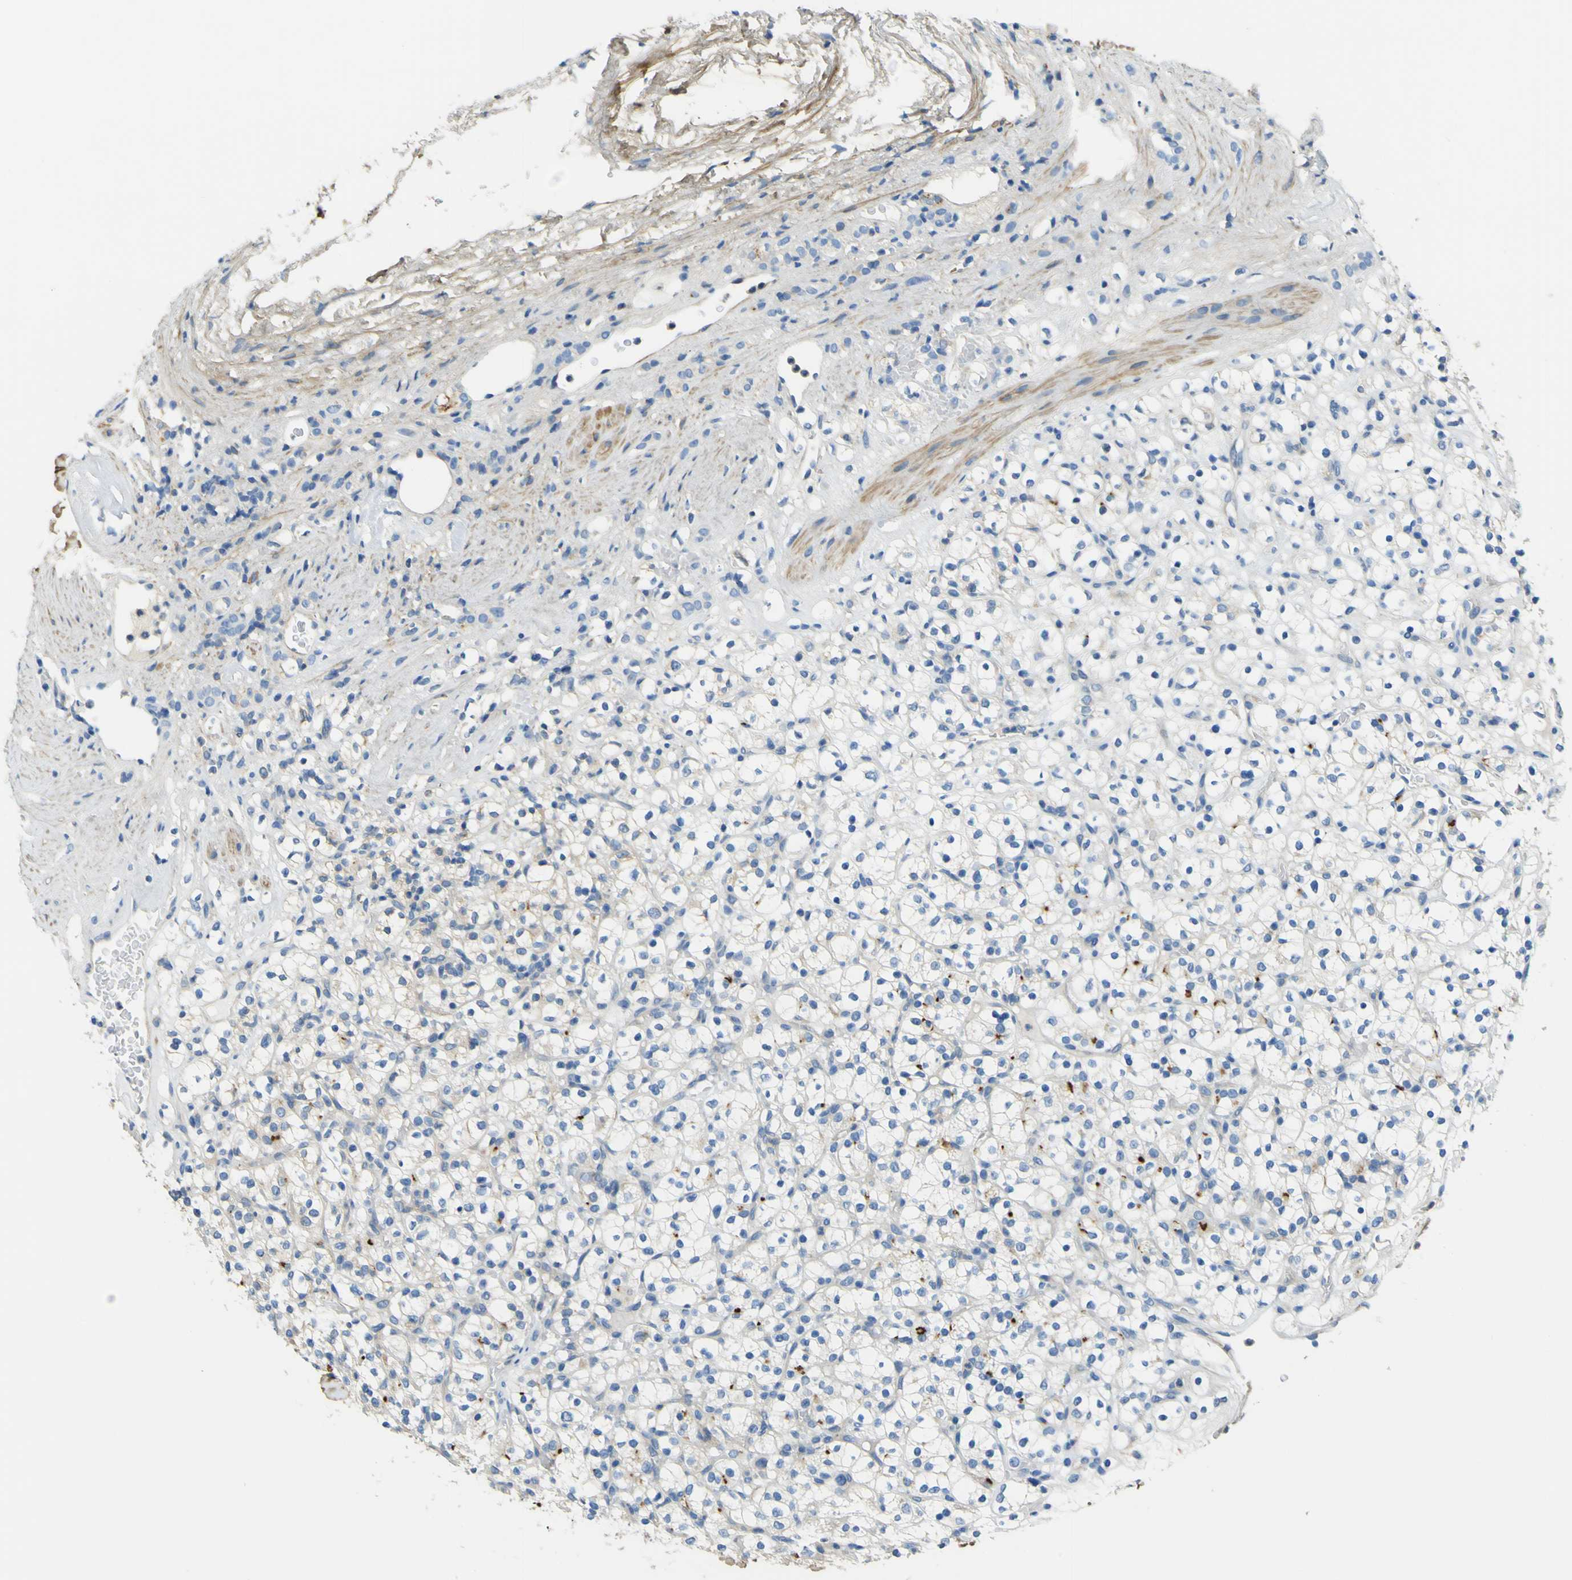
{"staining": {"intensity": "negative", "quantity": "none", "location": "none"}, "tissue": "renal cancer", "cell_type": "Tumor cells", "image_type": "cancer", "snomed": [{"axis": "morphology", "description": "Normal tissue, NOS"}, {"axis": "morphology", "description": "Adenocarcinoma, NOS"}, {"axis": "topography", "description": "Kidney"}], "caption": "This is an immunohistochemistry image of human renal adenocarcinoma. There is no positivity in tumor cells.", "gene": "OGN", "patient": {"sex": "female", "age": 72}}